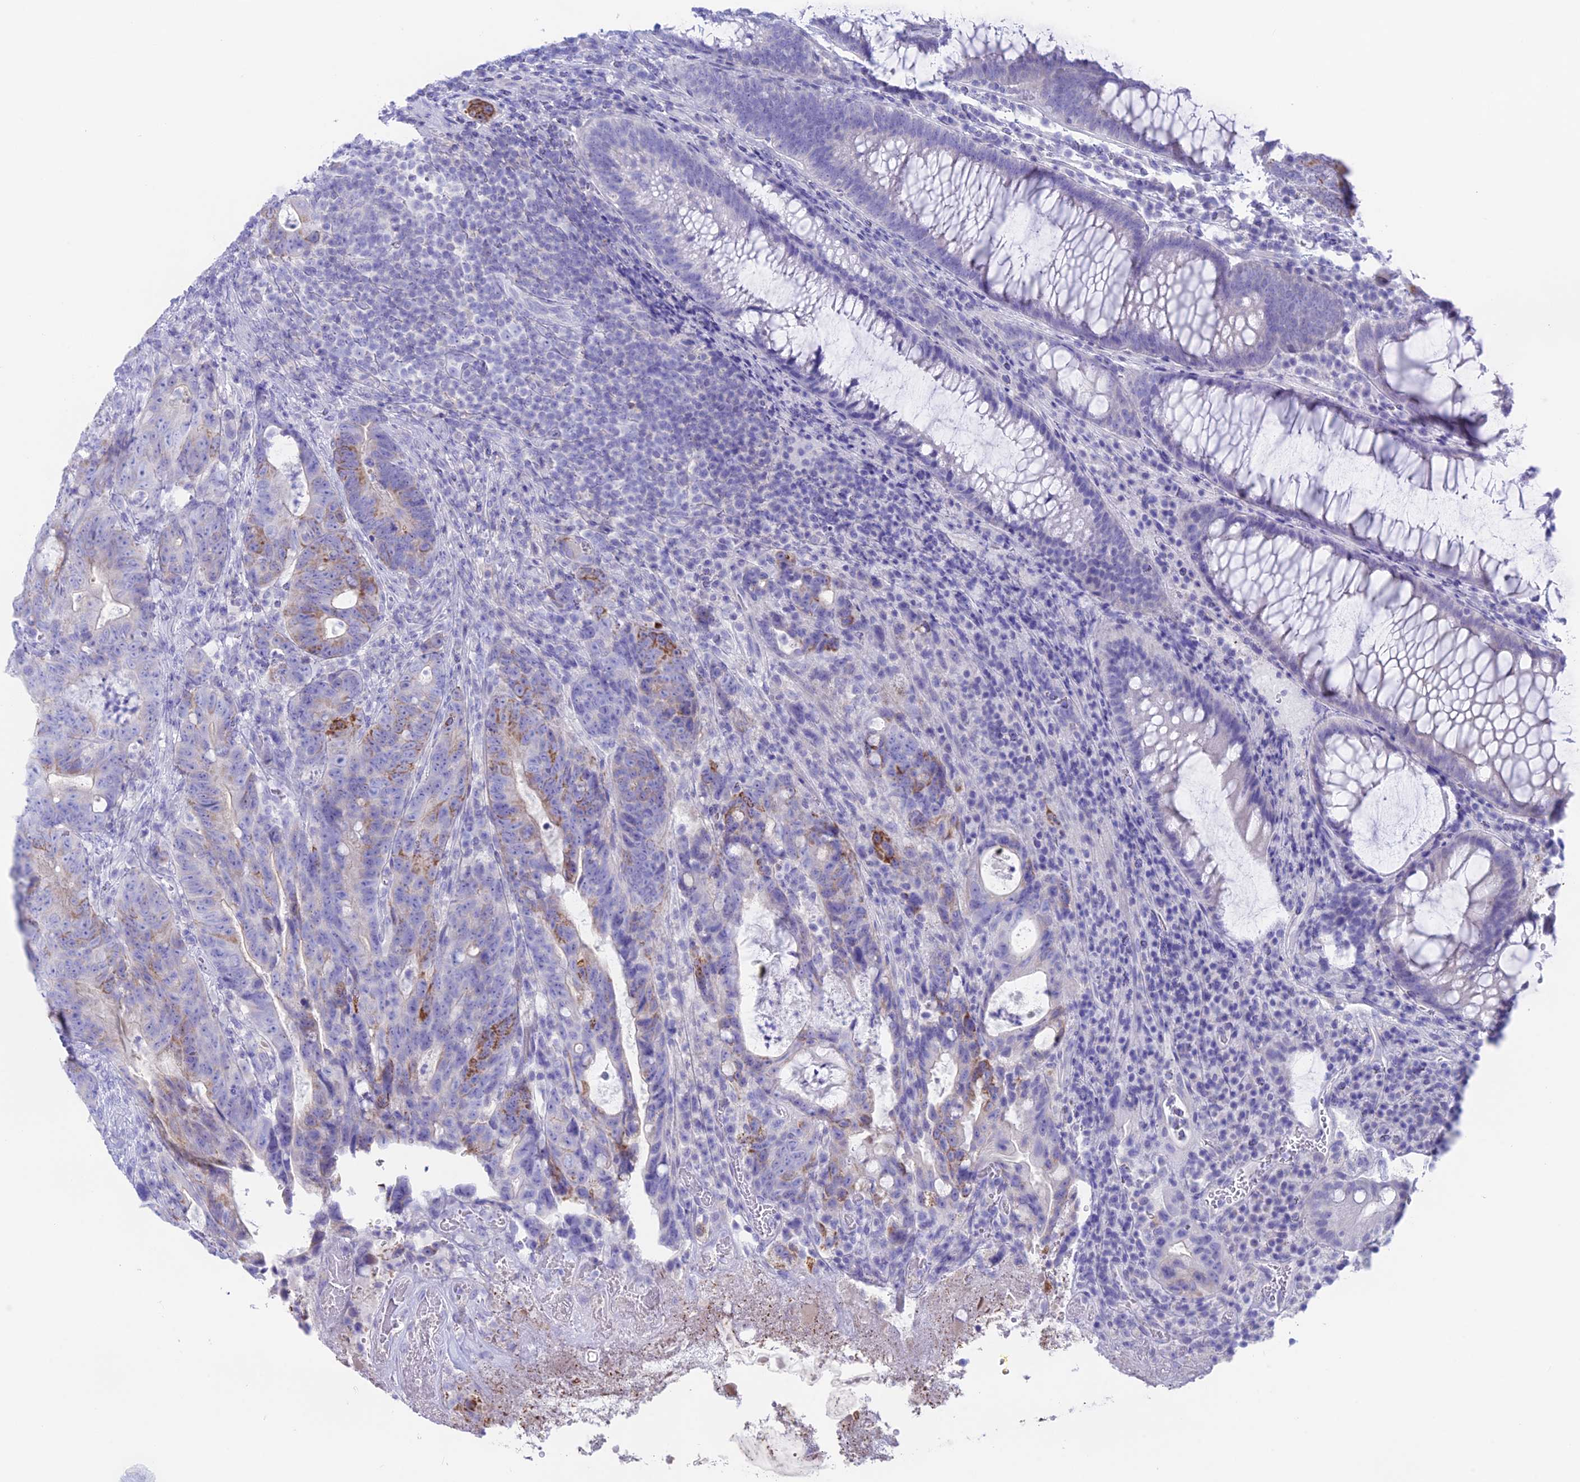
{"staining": {"intensity": "moderate", "quantity": "<25%", "location": "cytoplasmic/membranous"}, "tissue": "colorectal cancer", "cell_type": "Tumor cells", "image_type": "cancer", "snomed": [{"axis": "morphology", "description": "Adenocarcinoma, NOS"}, {"axis": "topography", "description": "Colon"}], "caption": "This is an image of immunohistochemistry staining of colorectal cancer, which shows moderate staining in the cytoplasmic/membranous of tumor cells.", "gene": "RP1", "patient": {"sex": "female", "age": 82}}